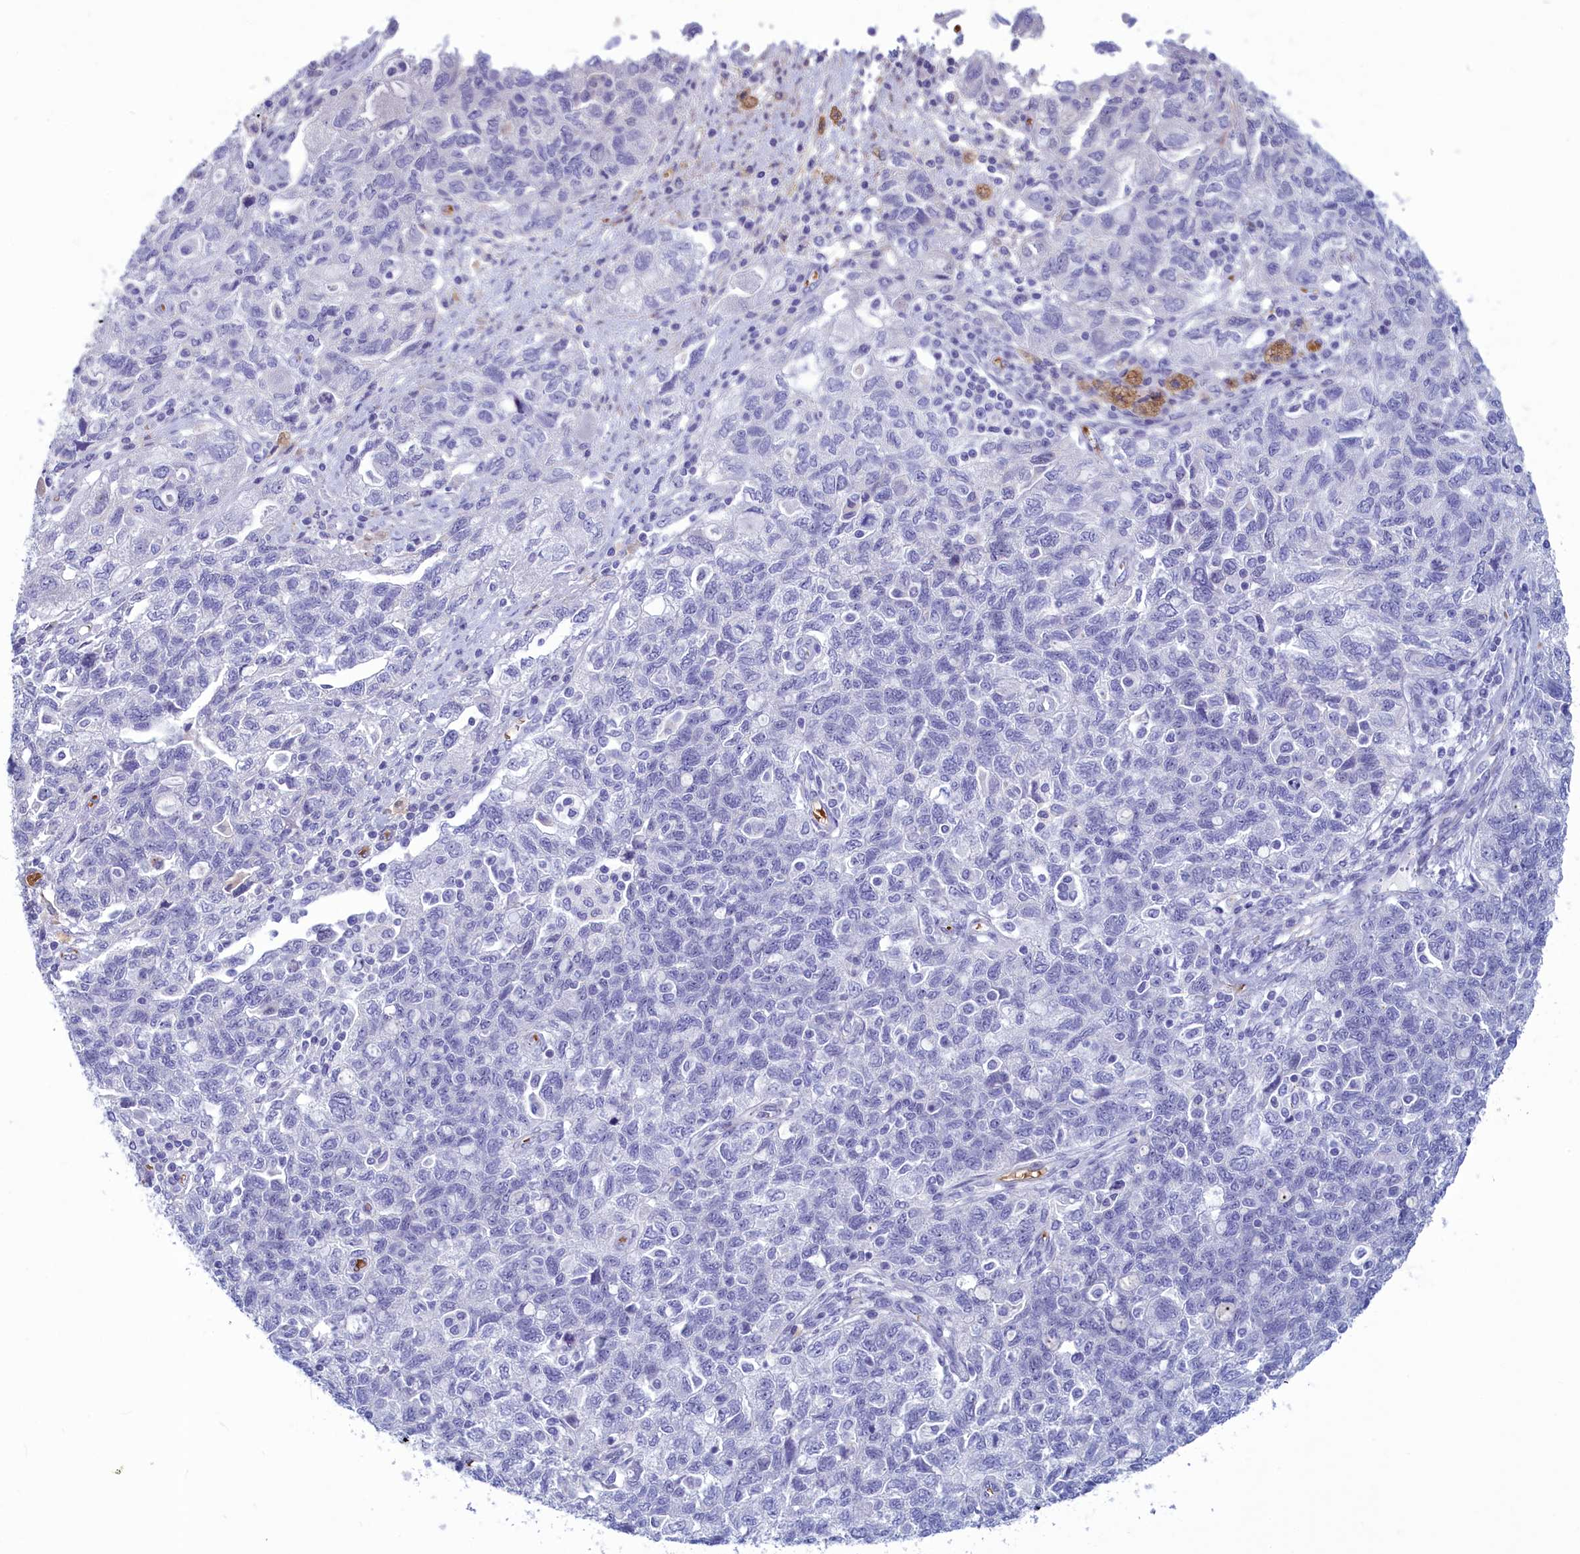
{"staining": {"intensity": "negative", "quantity": "none", "location": "none"}, "tissue": "ovarian cancer", "cell_type": "Tumor cells", "image_type": "cancer", "snomed": [{"axis": "morphology", "description": "Carcinoma, NOS"}, {"axis": "morphology", "description": "Cystadenocarcinoma, serous, NOS"}, {"axis": "topography", "description": "Ovary"}], "caption": "IHC histopathology image of neoplastic tissue: human carcinoma (ovarian) stained with DAB (3,3'-diaminobenzidine) displays no significant protein expression in tumor cells.", "gene": "GAPDHS", "patient": {"sex": "female", "age": 69}}